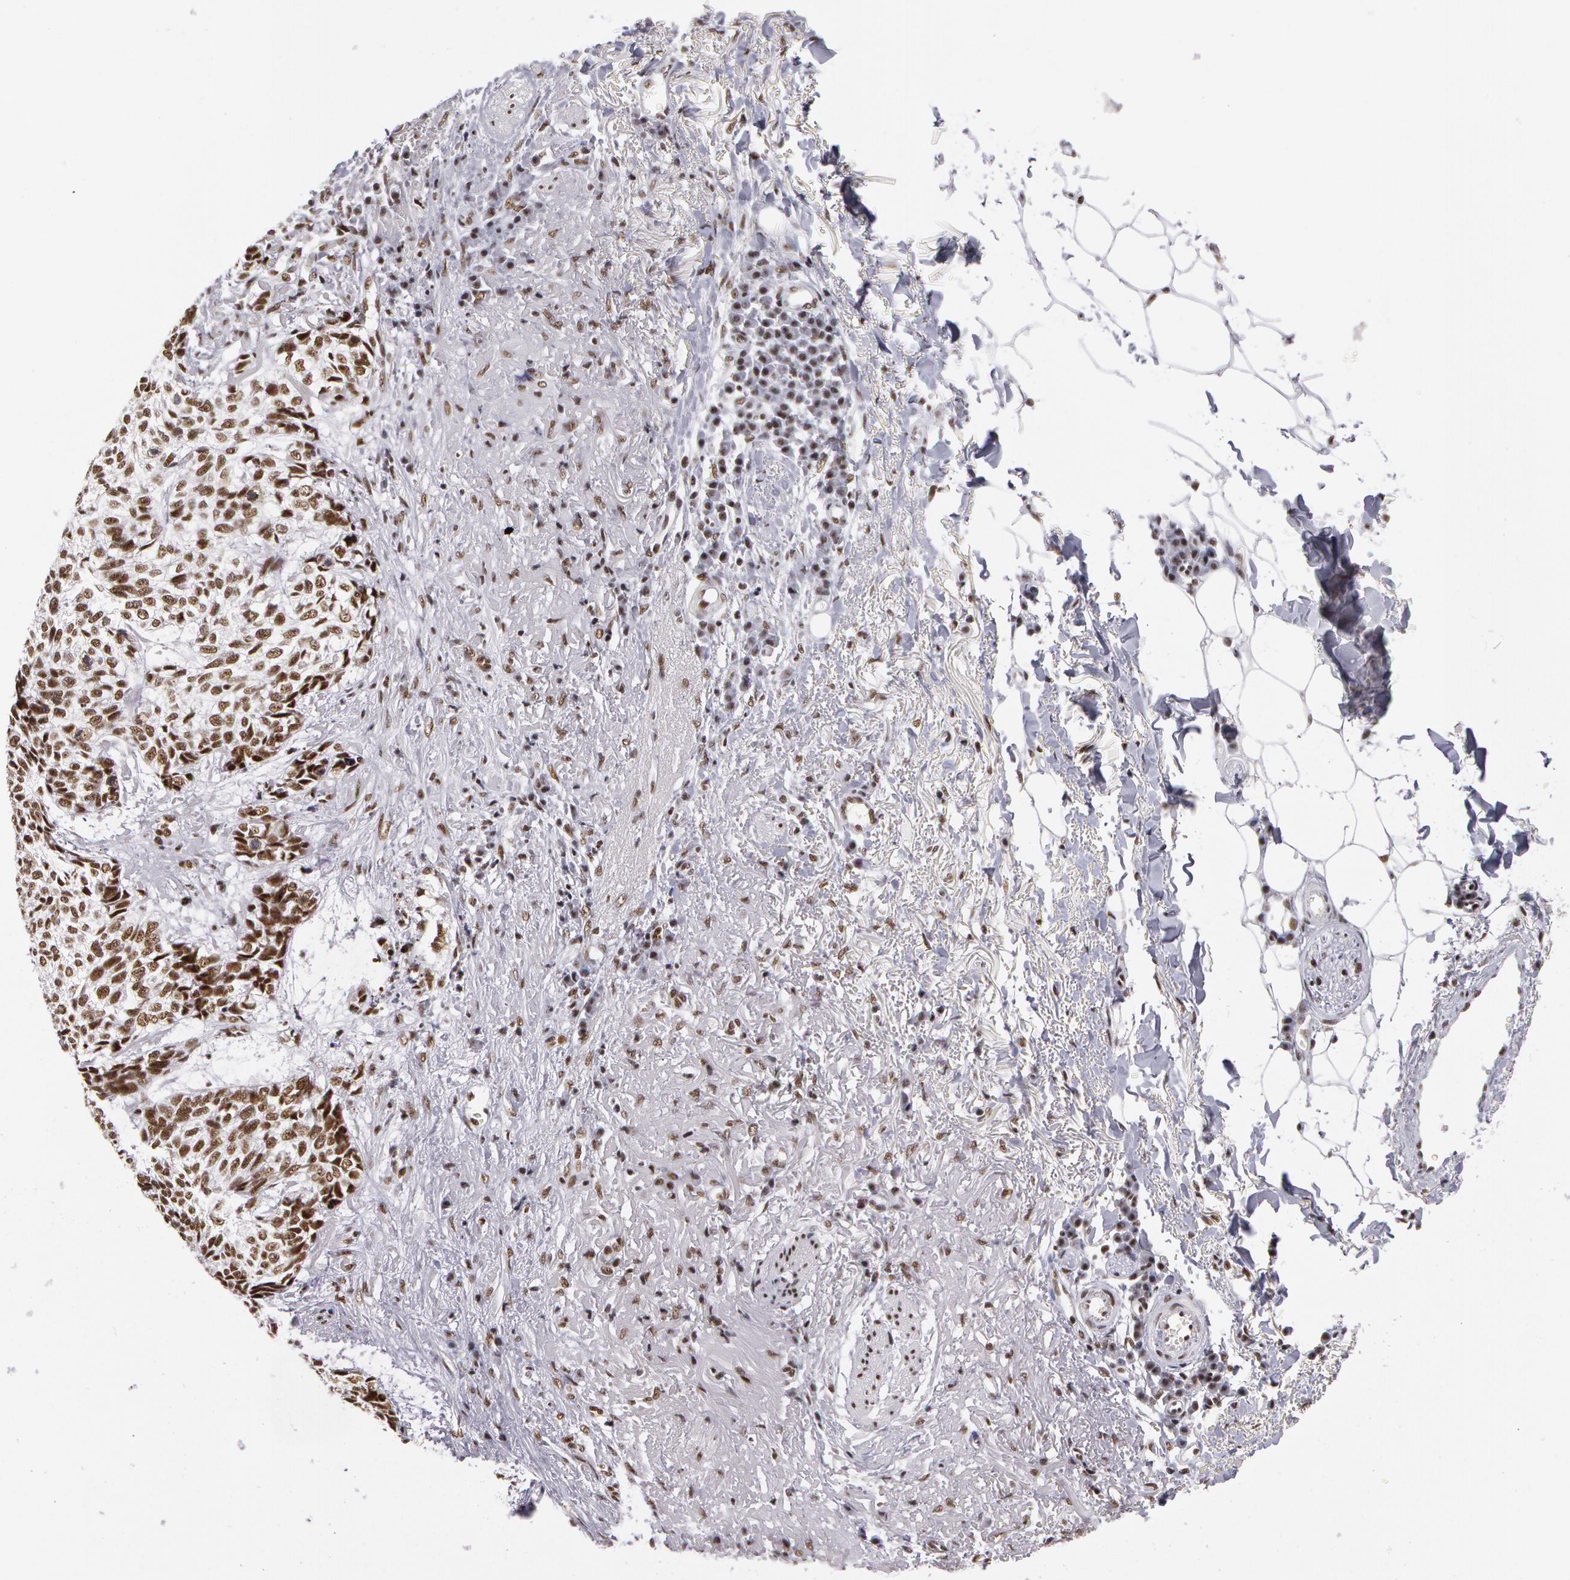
{"staining": {"intensity": "moderate", "quantity": ">75%", "location": "nuclear"}, "tissue": "skin cancer", "cell_type": "Tumor cells", "image_type": "cancer", "snomed": [{"axis": "morphology", "description": "Basal cell carcinoma"}, {"axis": "topography", "description": "Skin"}], "caption": "Skin cancer was stained to show a protein in brown. There is medium levels of moderate nuclear positivity in about >75% of tumor cells.", "gene": "PNN", "patient": {"sex": "female", "age": 89}}